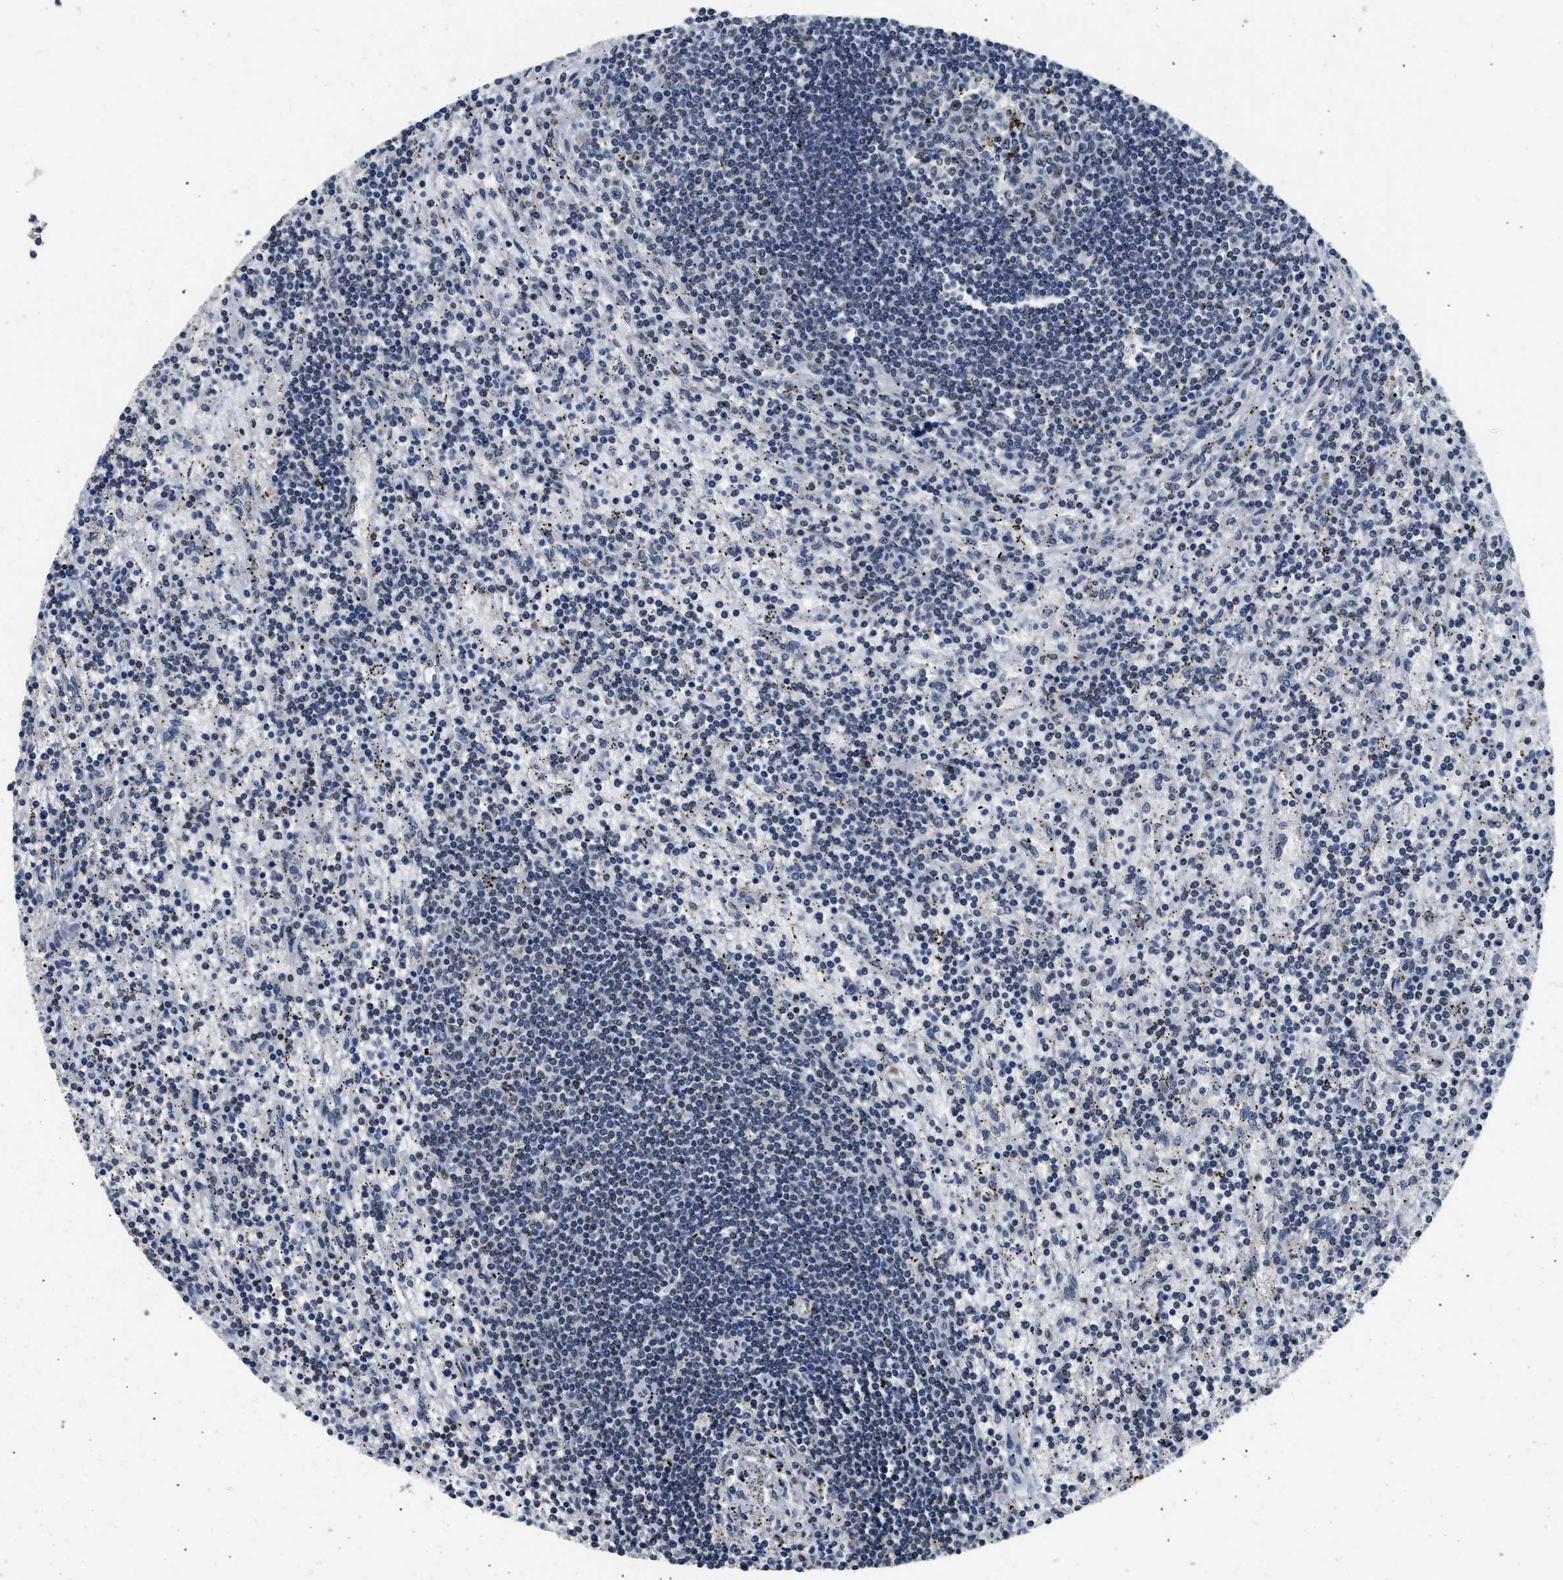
{"staining": {"intensity": "negative", "quantity": "none", "location": "none"}, "tissue": "lymphoma", "cell_type": "Tumor cells", "image_type": "cancer", "snomed": [{"axis": "morphology", "description": "Malignant lymphoma, non-Hodgkin's type, Low grade"}, {"axis": "topography", "description": "Spleen"}], "caption": "The immunohistochemistry photomicrograph has no significant positivity in tumor cells of low-grade malignant lymphoma, non-Hodgkin's type tissue. (Brightfield microscopy of DAB (3,3'-diaminobenzidine) immunohistochemistry at high magnification).", "gene": "THOC1", "patient": {"sex": "male", "age": 76}}